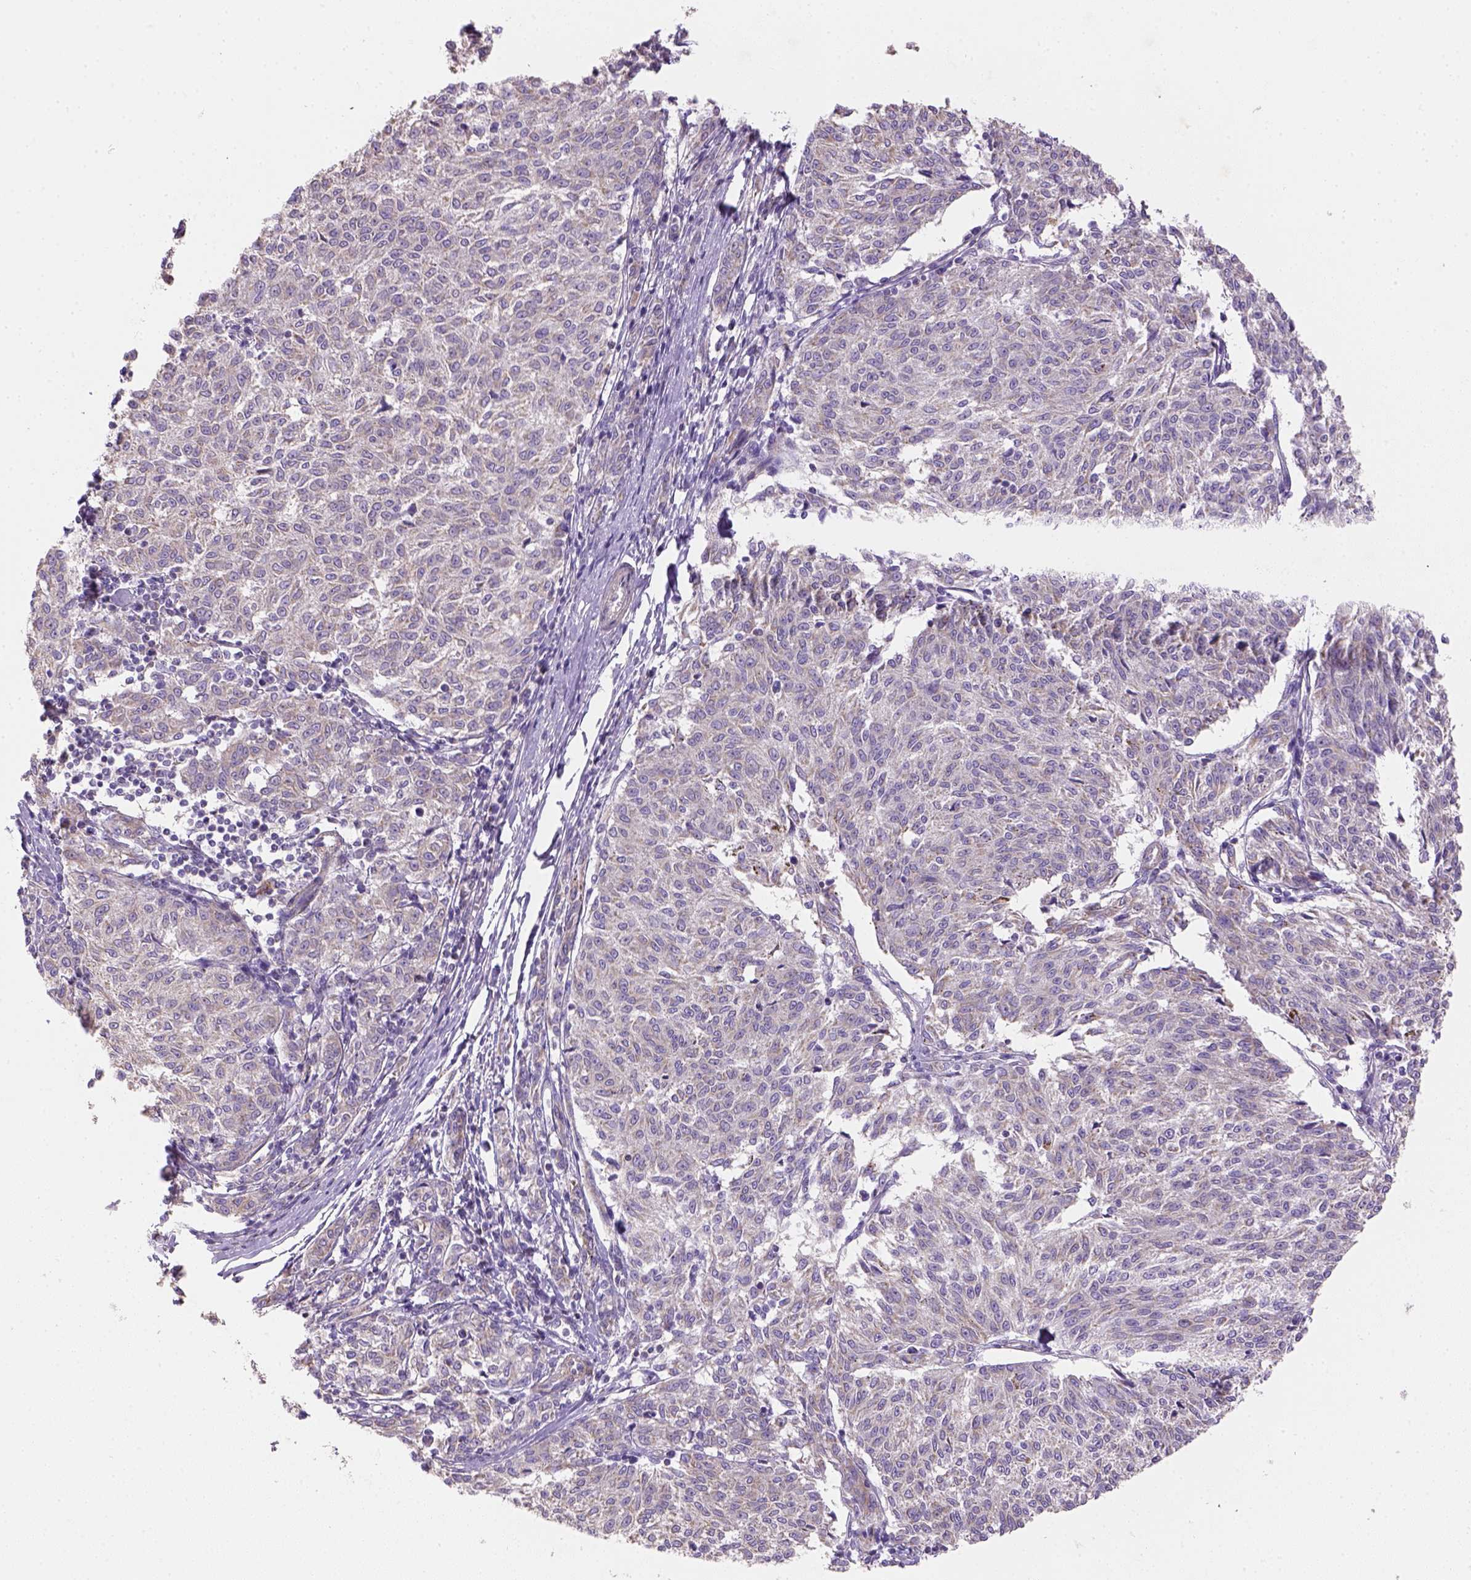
{"staining": {"intensity": "negative", "quantity": "none", "location": "none"}, "tissue": "melanoma", "cell_type": "Tumor cells", "image_type": "cancer", "snomed": [{"axis": "morphology", "description": "Malignant melanoma, NOS"}, {"axis": "topography", "description": "Skin"}], "caption": "Immunohistochemistry of human melanoma reveals no positivity in tumor cells. (Brightfield microscopy of DAB (3,3'-diaminobenzidine) IHC at high magnification).", "gene": "HTRA1", "patient": {"sex": "female", "age": 72}}